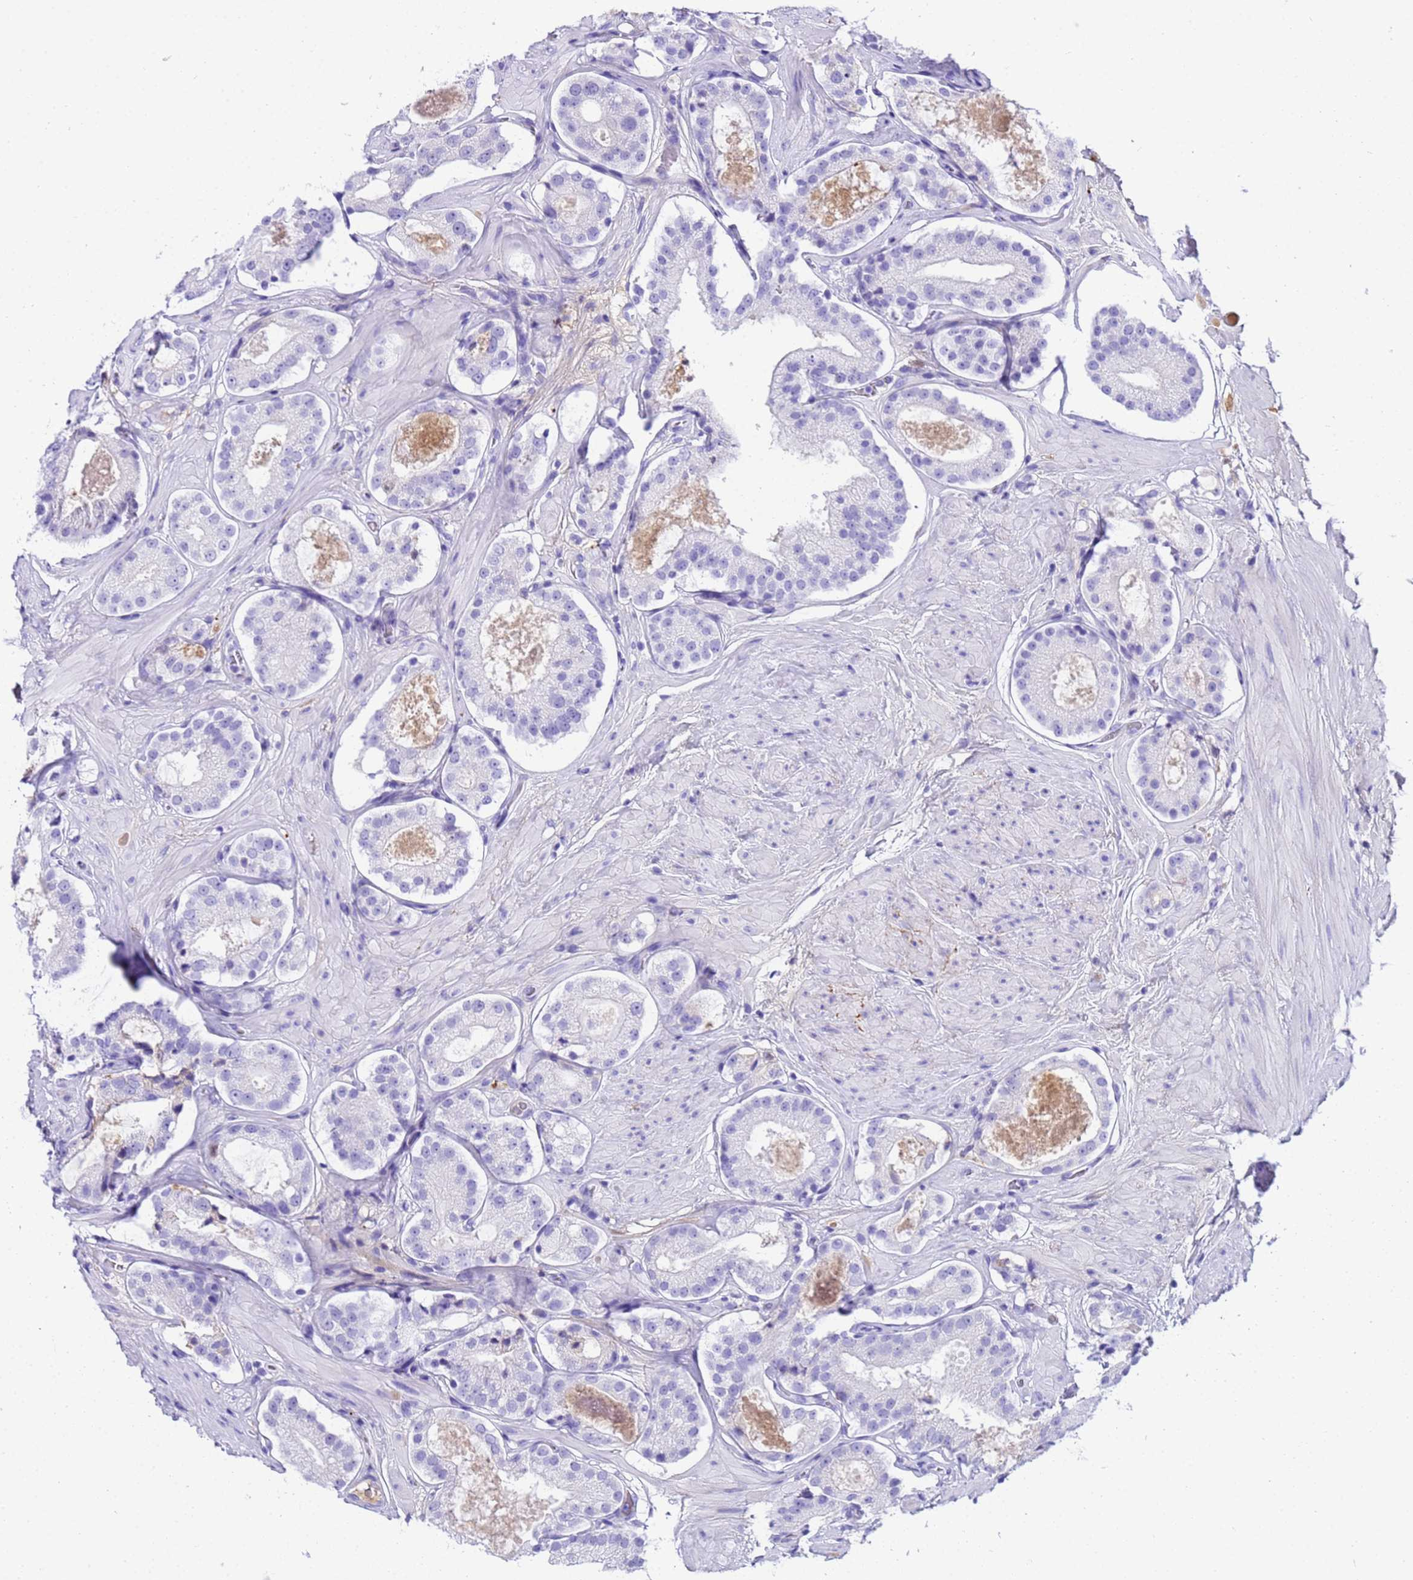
{"staining": {"intensity": "negative", "quantity": "none", "location": "none"}, "tissue": "prostate cancer", "cell_type": "Tumor cells", "image_type": "cancer", "snomed": [{"axis": "morphology", "description": "Adenocarcinoma, High grade"}, {"axis": "topography", "description": "Prostate"}], "caption": "High power microscopy micrograph of an immunohistochemistry (IHC) micrograph of high-grade adenocarcinoma (prostate), revealing no significant positivity in tumor cells.", "gene": "CFHR2", "patient": {"sex": "male", "age": 65}}